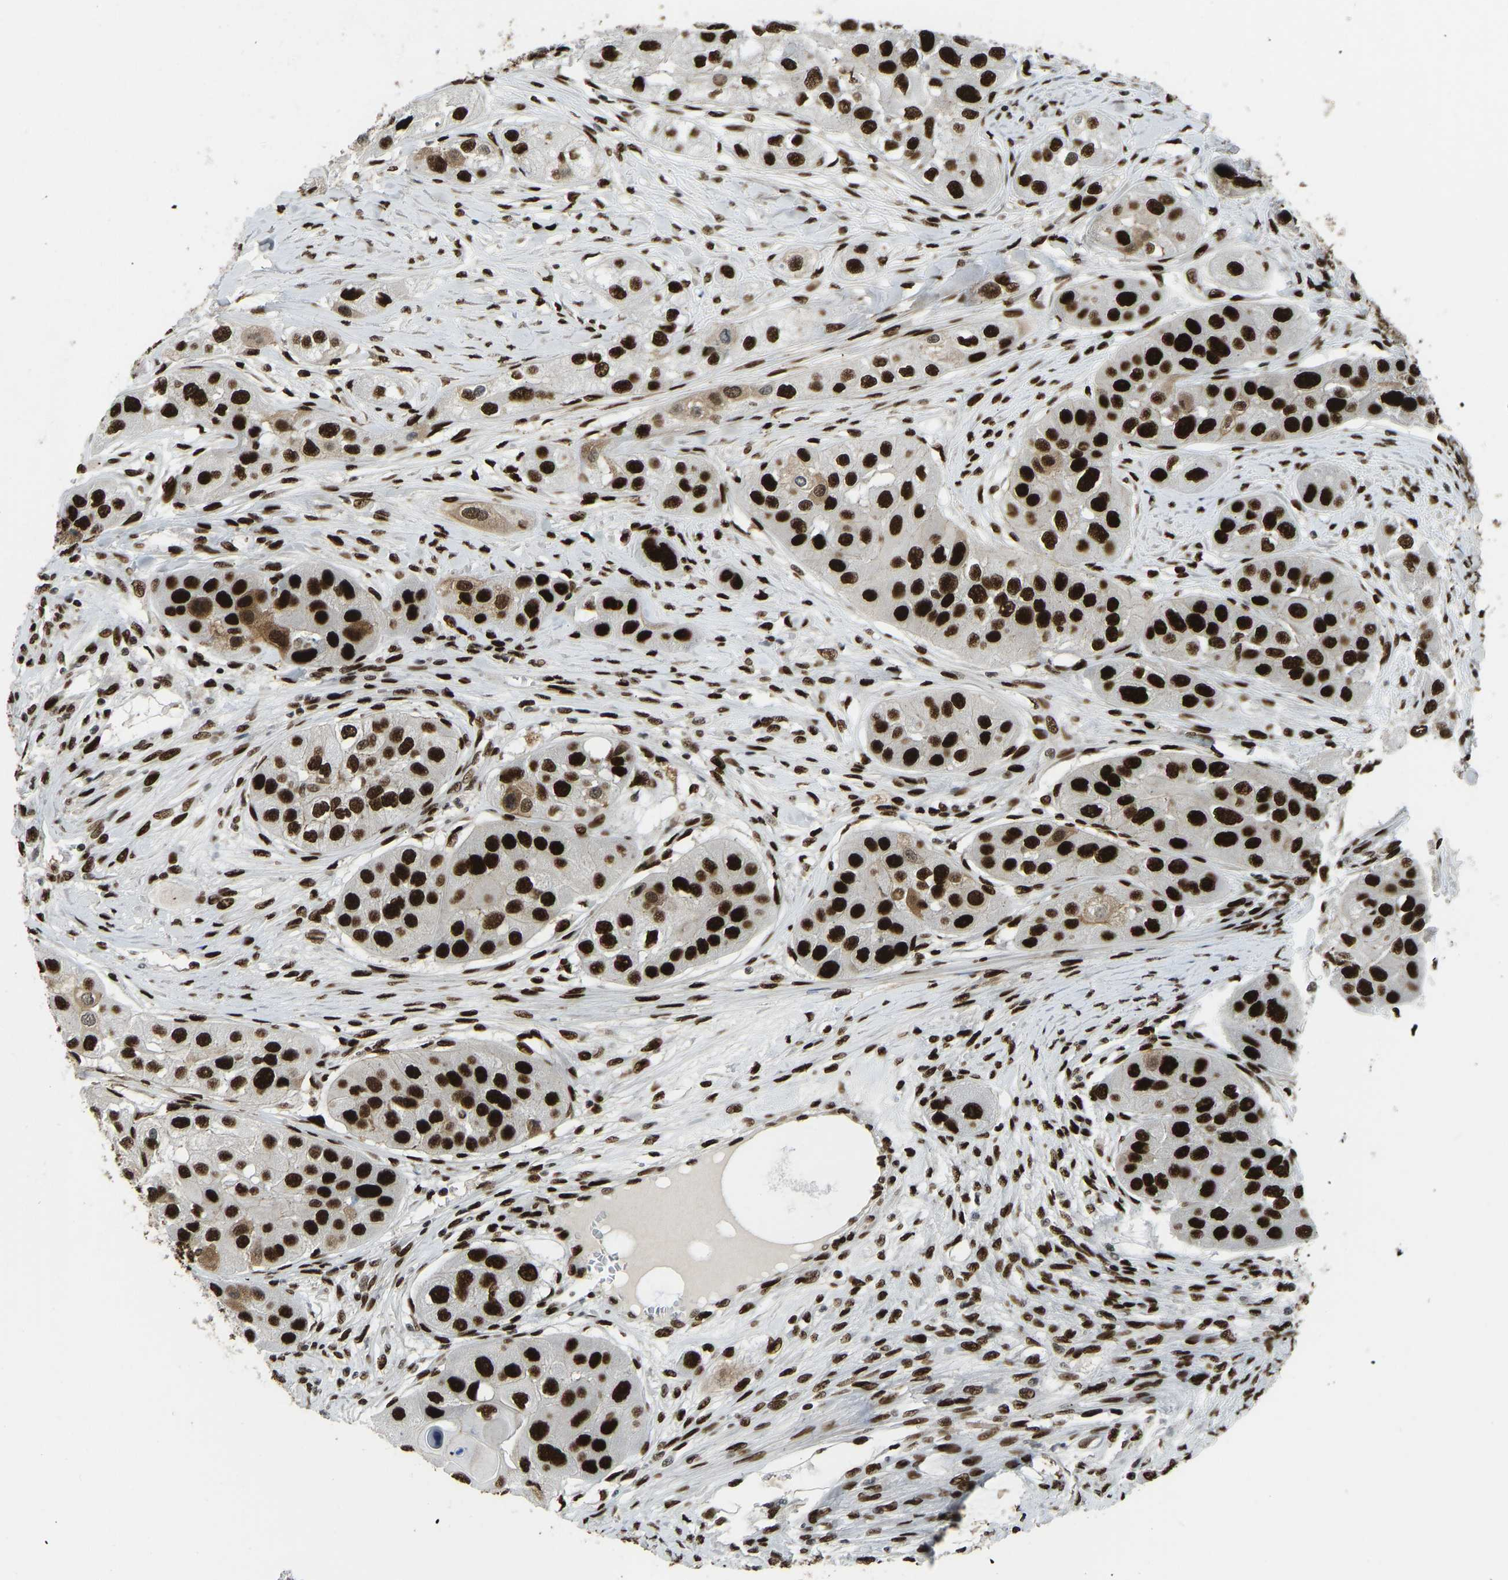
{"staining": {"intensity": "strong", "quantity": ">75%", "location": "nuclear"}, "tissue": "head and neck cancer", "cell_type": "Tumor cells", "image_type": "cancer", "snomed": [{"axis": "morphology", "description": "Normal tissue, NOS"}, {"axis": "morphology", "description": "Squamous cell carcinoma, NOS"}, {"axis": "topography", "description": "Skeletal muscle"}, {"axis": "topography", "description": "Head-Neck"}], "caption": "Protein staining of head and neck squamous cell carcinoma tissue exhibits strong nuclear positivity in about >75% of tumor cells. Using DAB (brown) and hematoxylin (blue) stains, captured at high magnification using brightfield microscopy.", "gene": "FOXK1", "patient": {"sex": "male", "age": 51}}